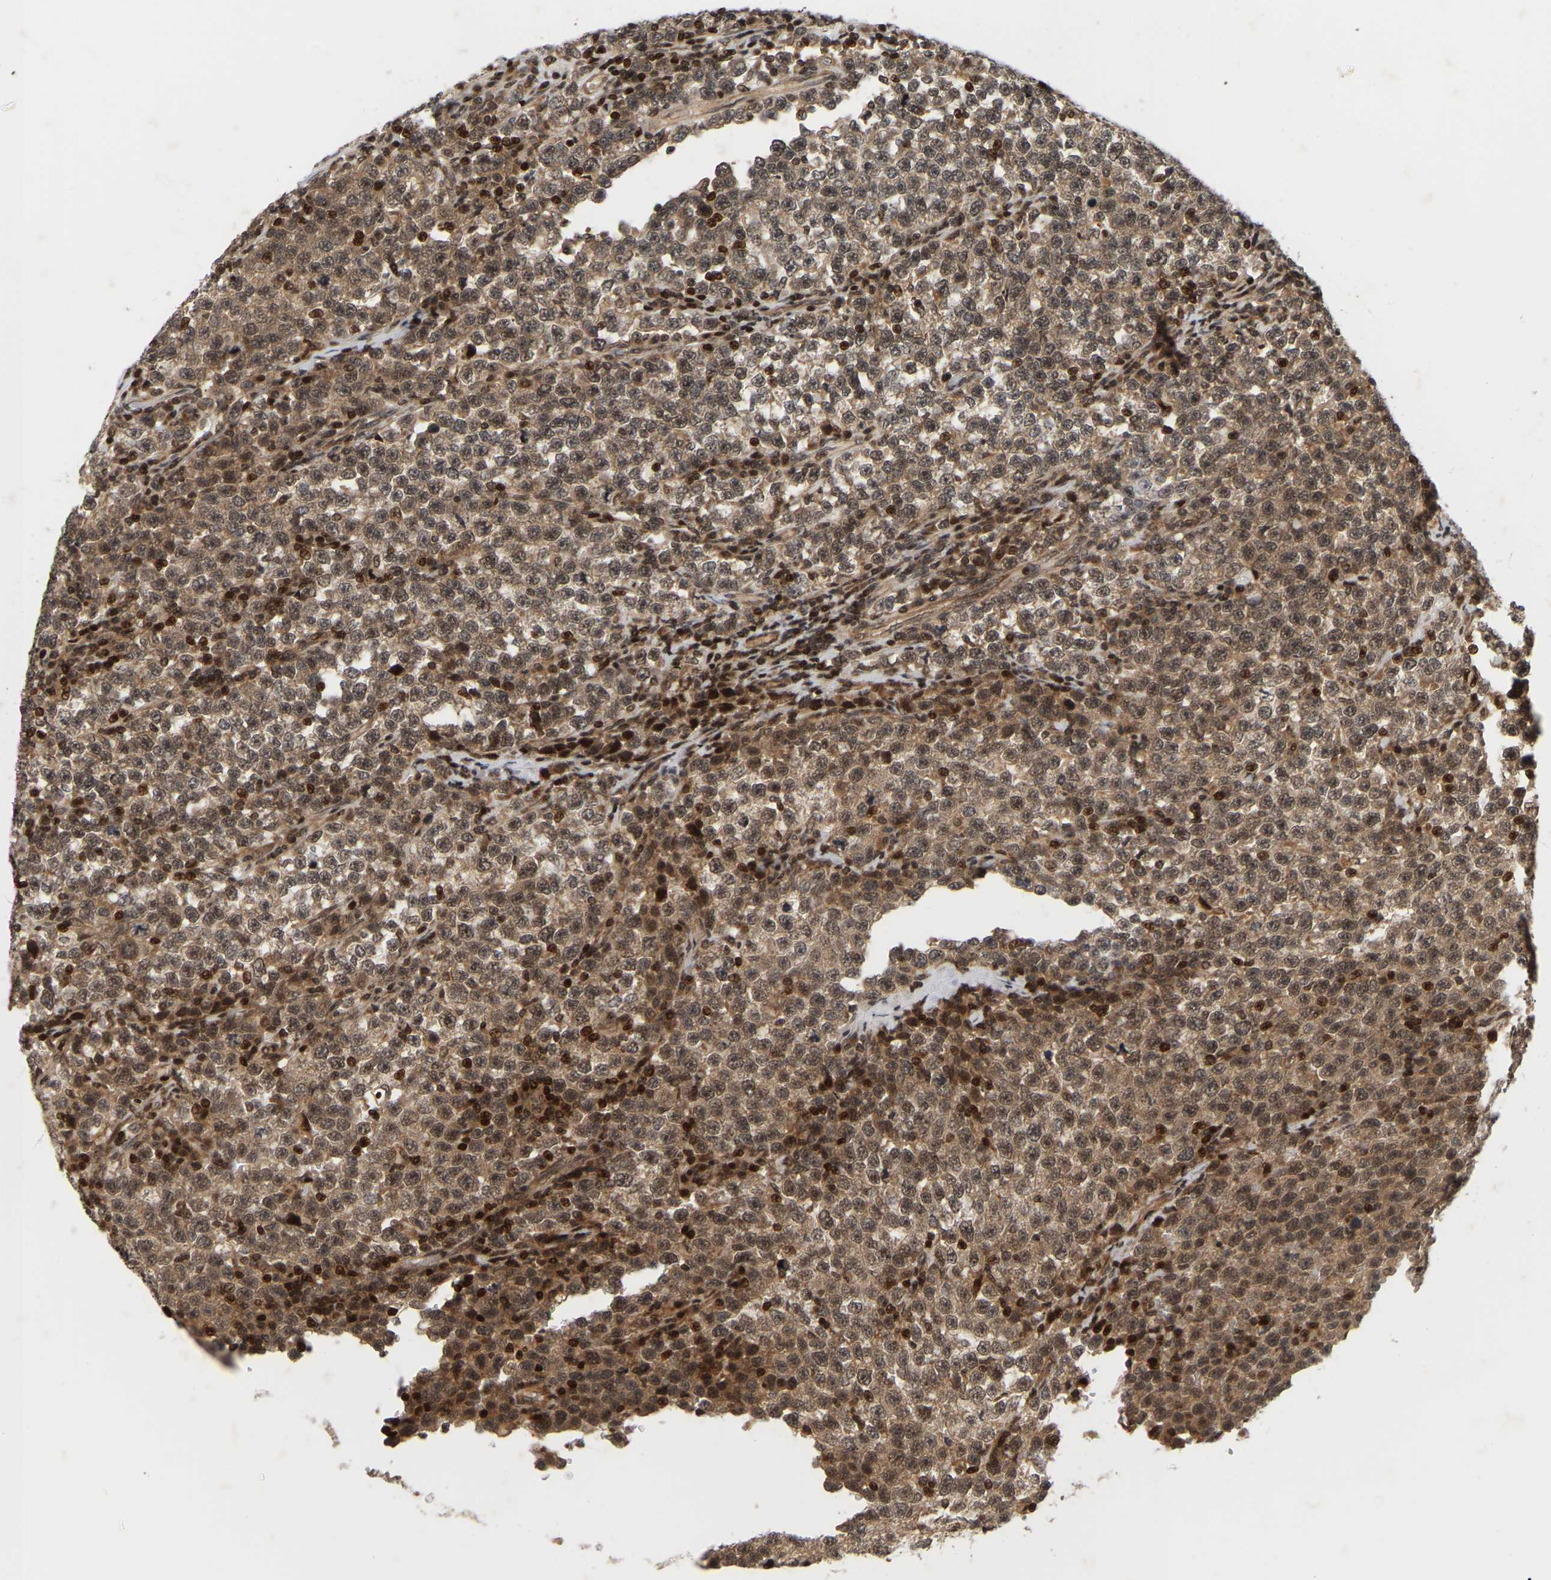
{"staining": {"intensity": "moderate", "quantity": ">75%", "location": "cytoplasmic/membranous,nuclear"}, "tissue": "testis cancer", "cell_type": "Tumor cells", "image_type": "cancer", "snomed": [{"axis": "morphology", "description": "Seminoma, NOS"}, {"axis": "topography", "description": "Testis"}], "caption": "Tumor cells demonstrate moderate cytoplasmic/membranous and nuclear staining in about >75% of cells in seminoma (testis). (DAB = brown stain, brightfield microscopy at high magnification).", "gene": "NFE2L2", "patient": {"sex": "male", "age": 43}}